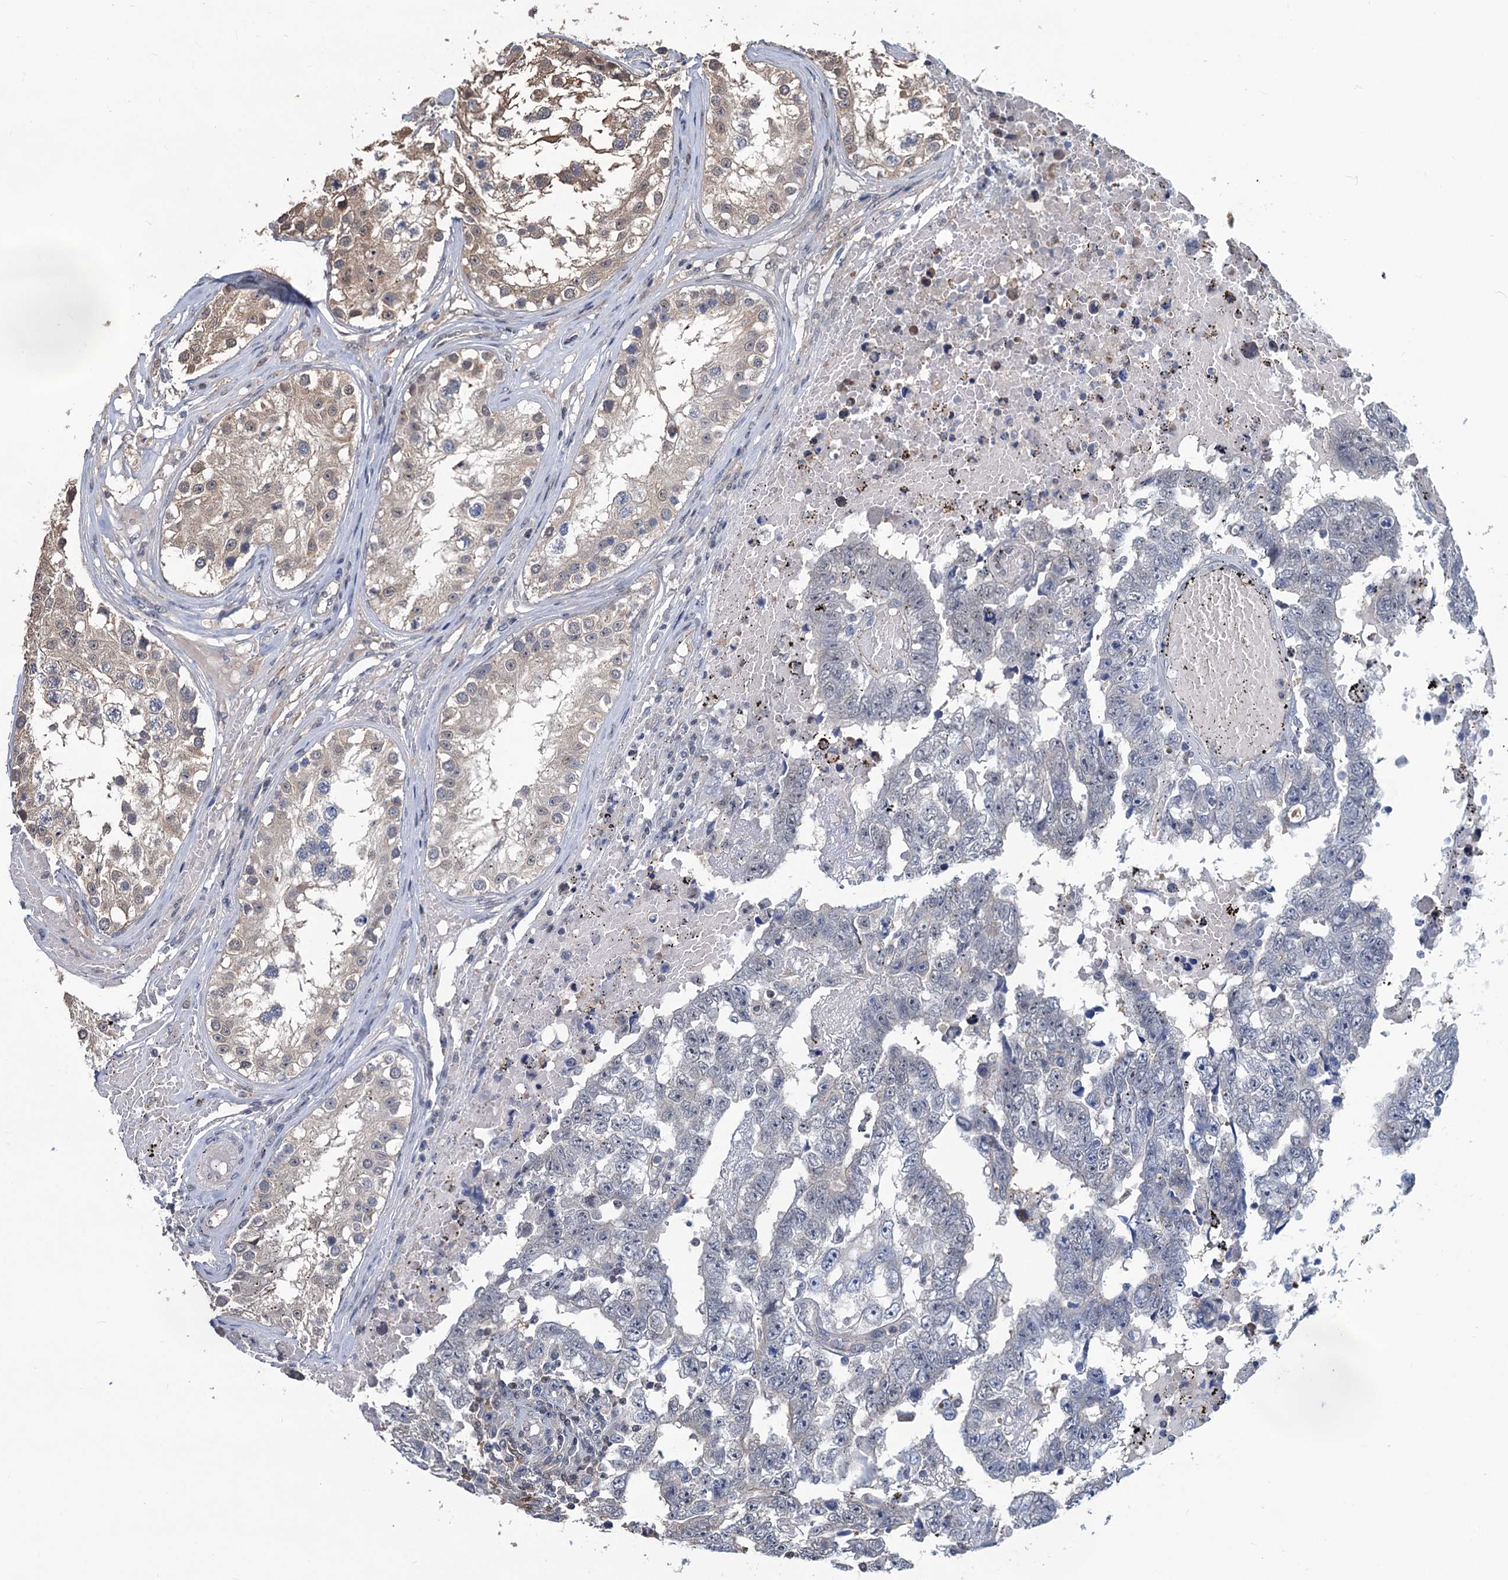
{"staining": {"intensity": "negative", "quantity": "none", "location": "none"}, "tissue": "testis cancer", "cell_type": "Tumor cells", "image_type": "cancer", "snomed": [{"axis": "morphology", "description": "Carcinoma, Embryonal, NOS"}, {"axis": "topography", "description": "Testis"}], "caption": "High magnification brightfield microscopy of testis embryonal carcinoma stained with DAB (brown) and counterstained with hematoxylin (blue): tumor cells show no significant positivity.", "gene": "RTKN2", "patient": {"sex": "male", "age": 25}}